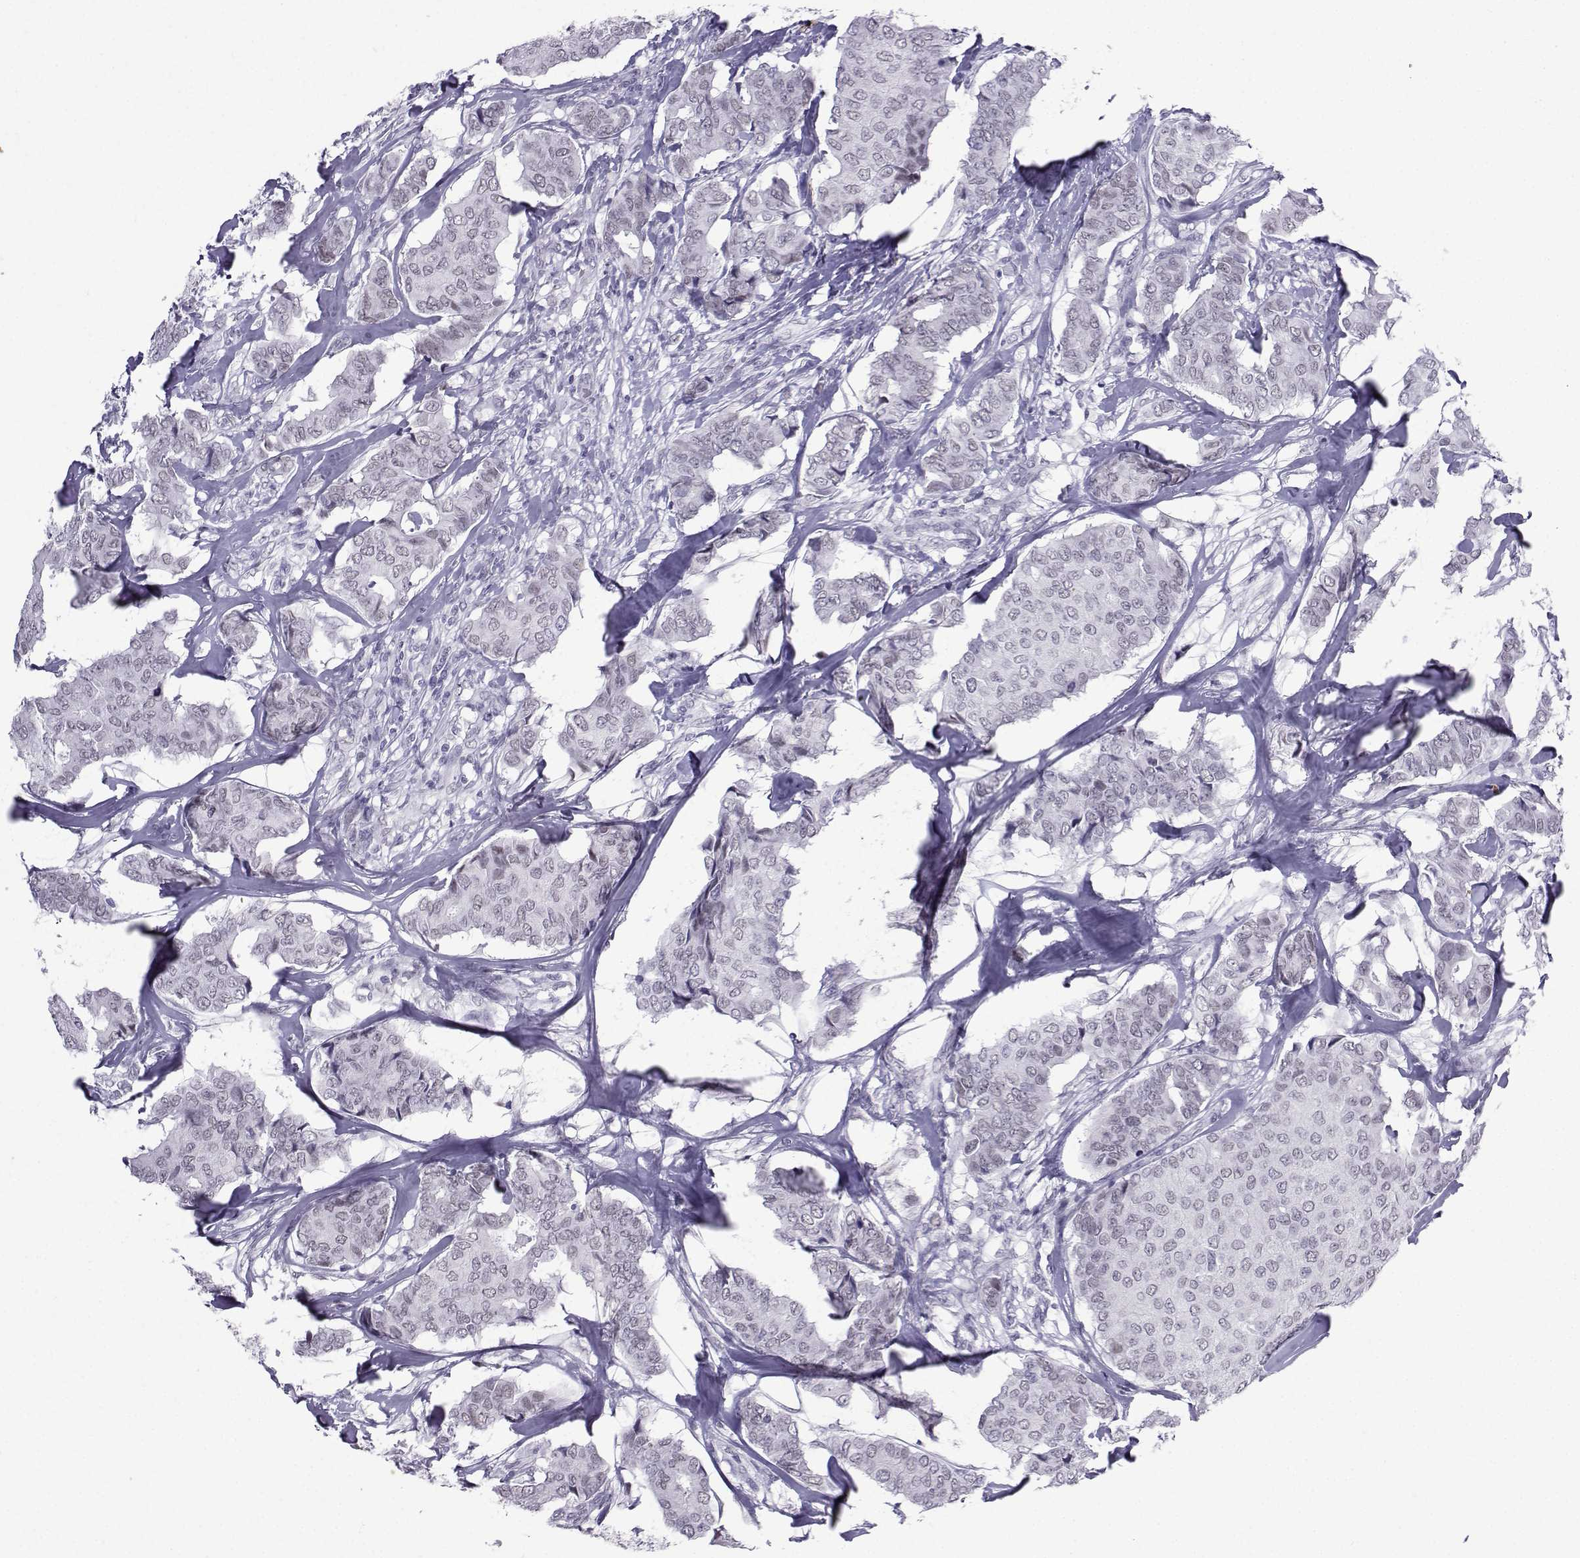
{"staining": {"intensity": "negative", "quantity": "none", "location": "none"}, "tissue": "breast cancer", "cell_type": "Tumor cells", "image_type": "cancer", "snomed": [{"axis": "morphology", "description": "Duct carcinoma"}, {"axis": "topography", "description": "Breast"}], "caption": "Breast cancer (intraductal carcinoma) was stained to show a protein in brown. There is no significant staining in tumor cells. (Stains: DAB (3,3'-diaminobenzidine) immunohistochemistry (IHC) with hematoxylin counter stain, Microscopy: brightfield microscopy at high magnification).", "gene": "LORICRIN", "patient": {"sex": "female", "age": 75}}